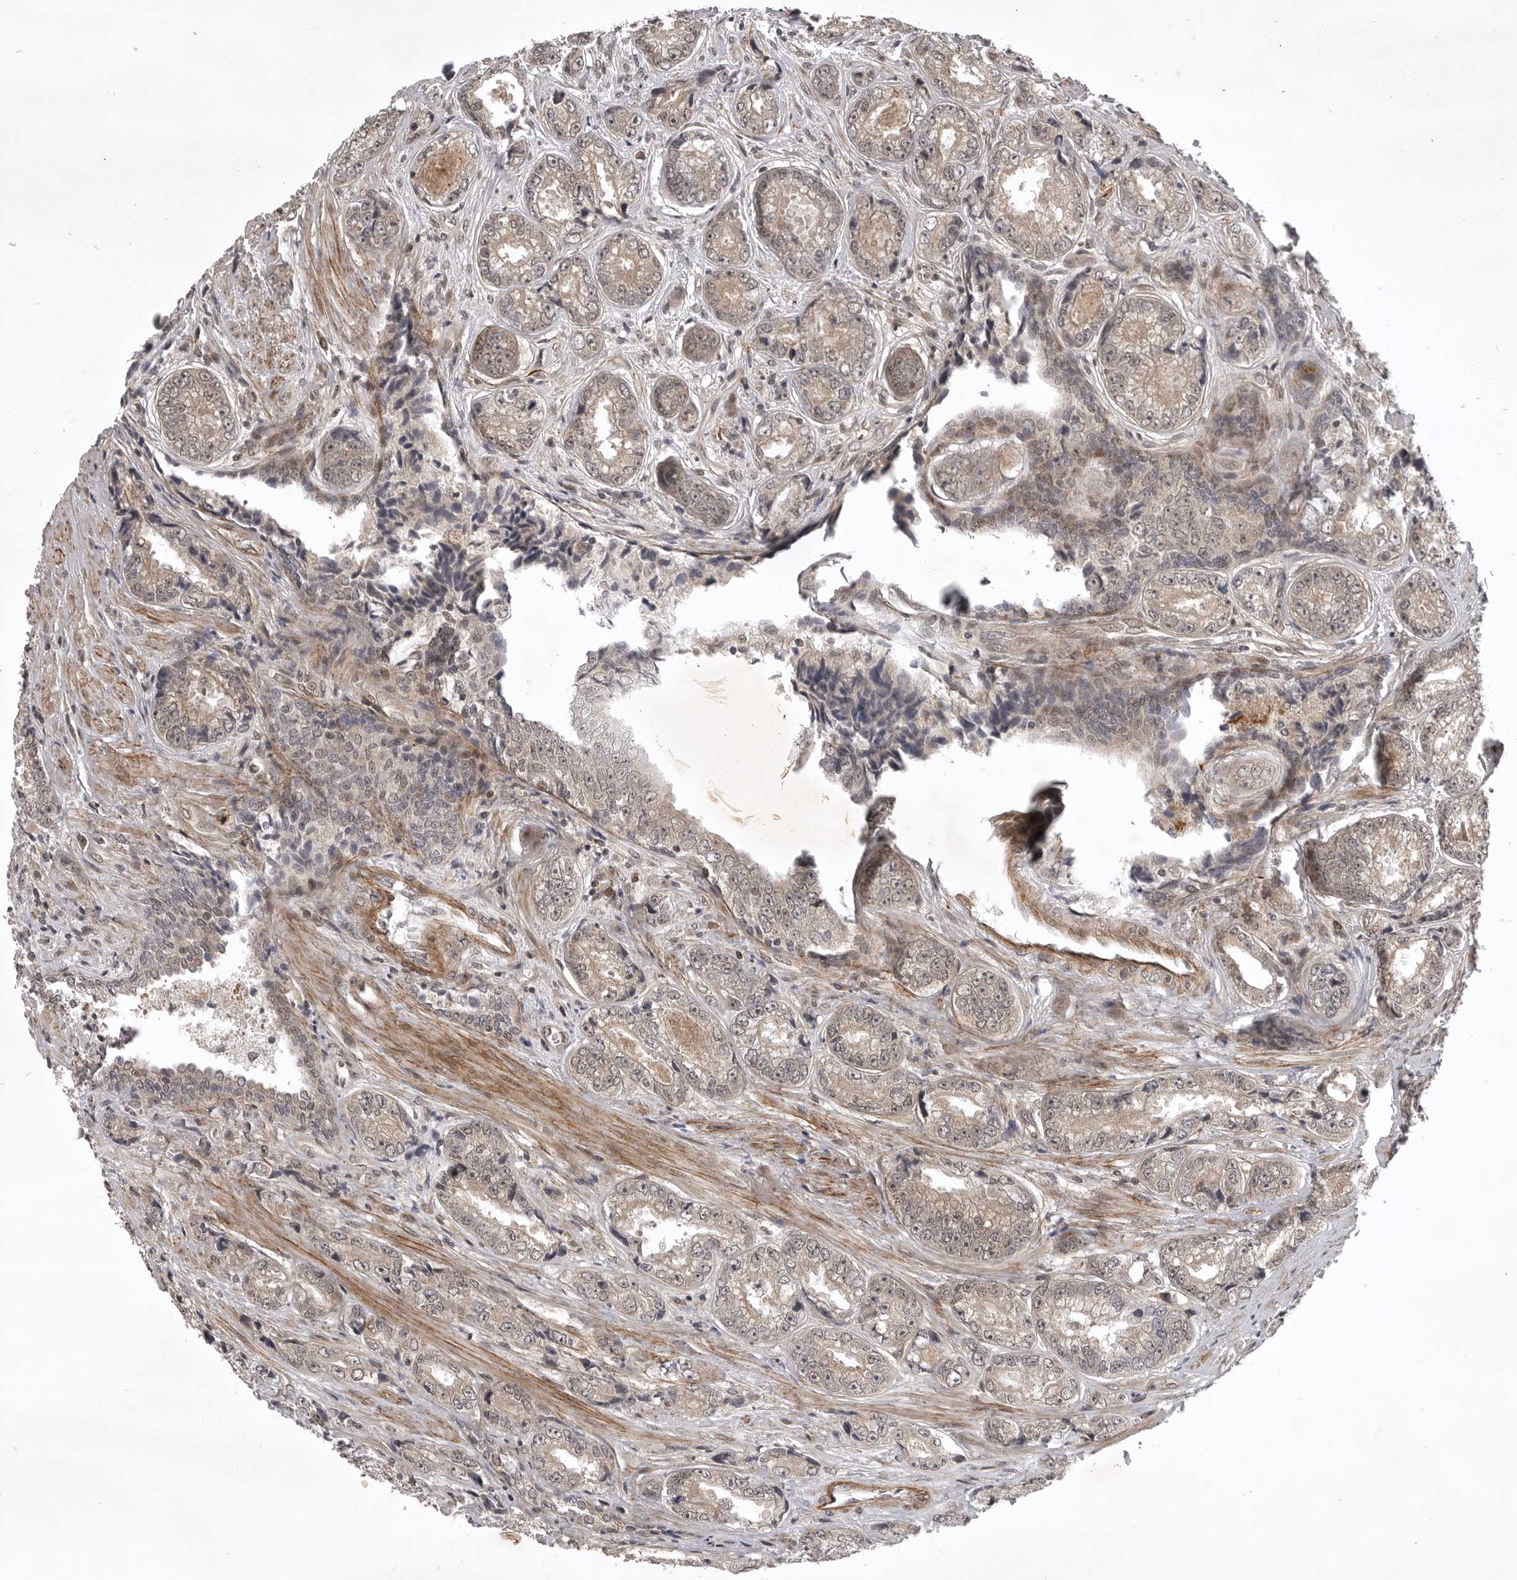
{"staining": {"intensity": "weak", "quantity": "25%-75%", "location": "cytoplasmic/membranous"}, "tissue": "prostate cancer", "cell_type": "Tumor cells", "image_type": "cancer", "snomed": [{"axis": "morphology", "description": "Adenocarcinoma, High grade"}, {"axis": "topography", "description": "Prostate"}], "caption": "Immunohistochemistry (IHC) staining of adenocarcinoma (high-grade) (prostate), which demonstrates low levels of weak cytoplasmic/membranous staining in approximately 25%-75% of tumor cells indicating weak cytoplasmic/membranous protein positivity. The staining was performed using DAB (3,3'-diaminobenzidine) (brown) for protein detection and nuclei were counterstained in hematoxylin (blue).", "gene": "SNX16", "patient": {"sex": "male", "age": 61}}